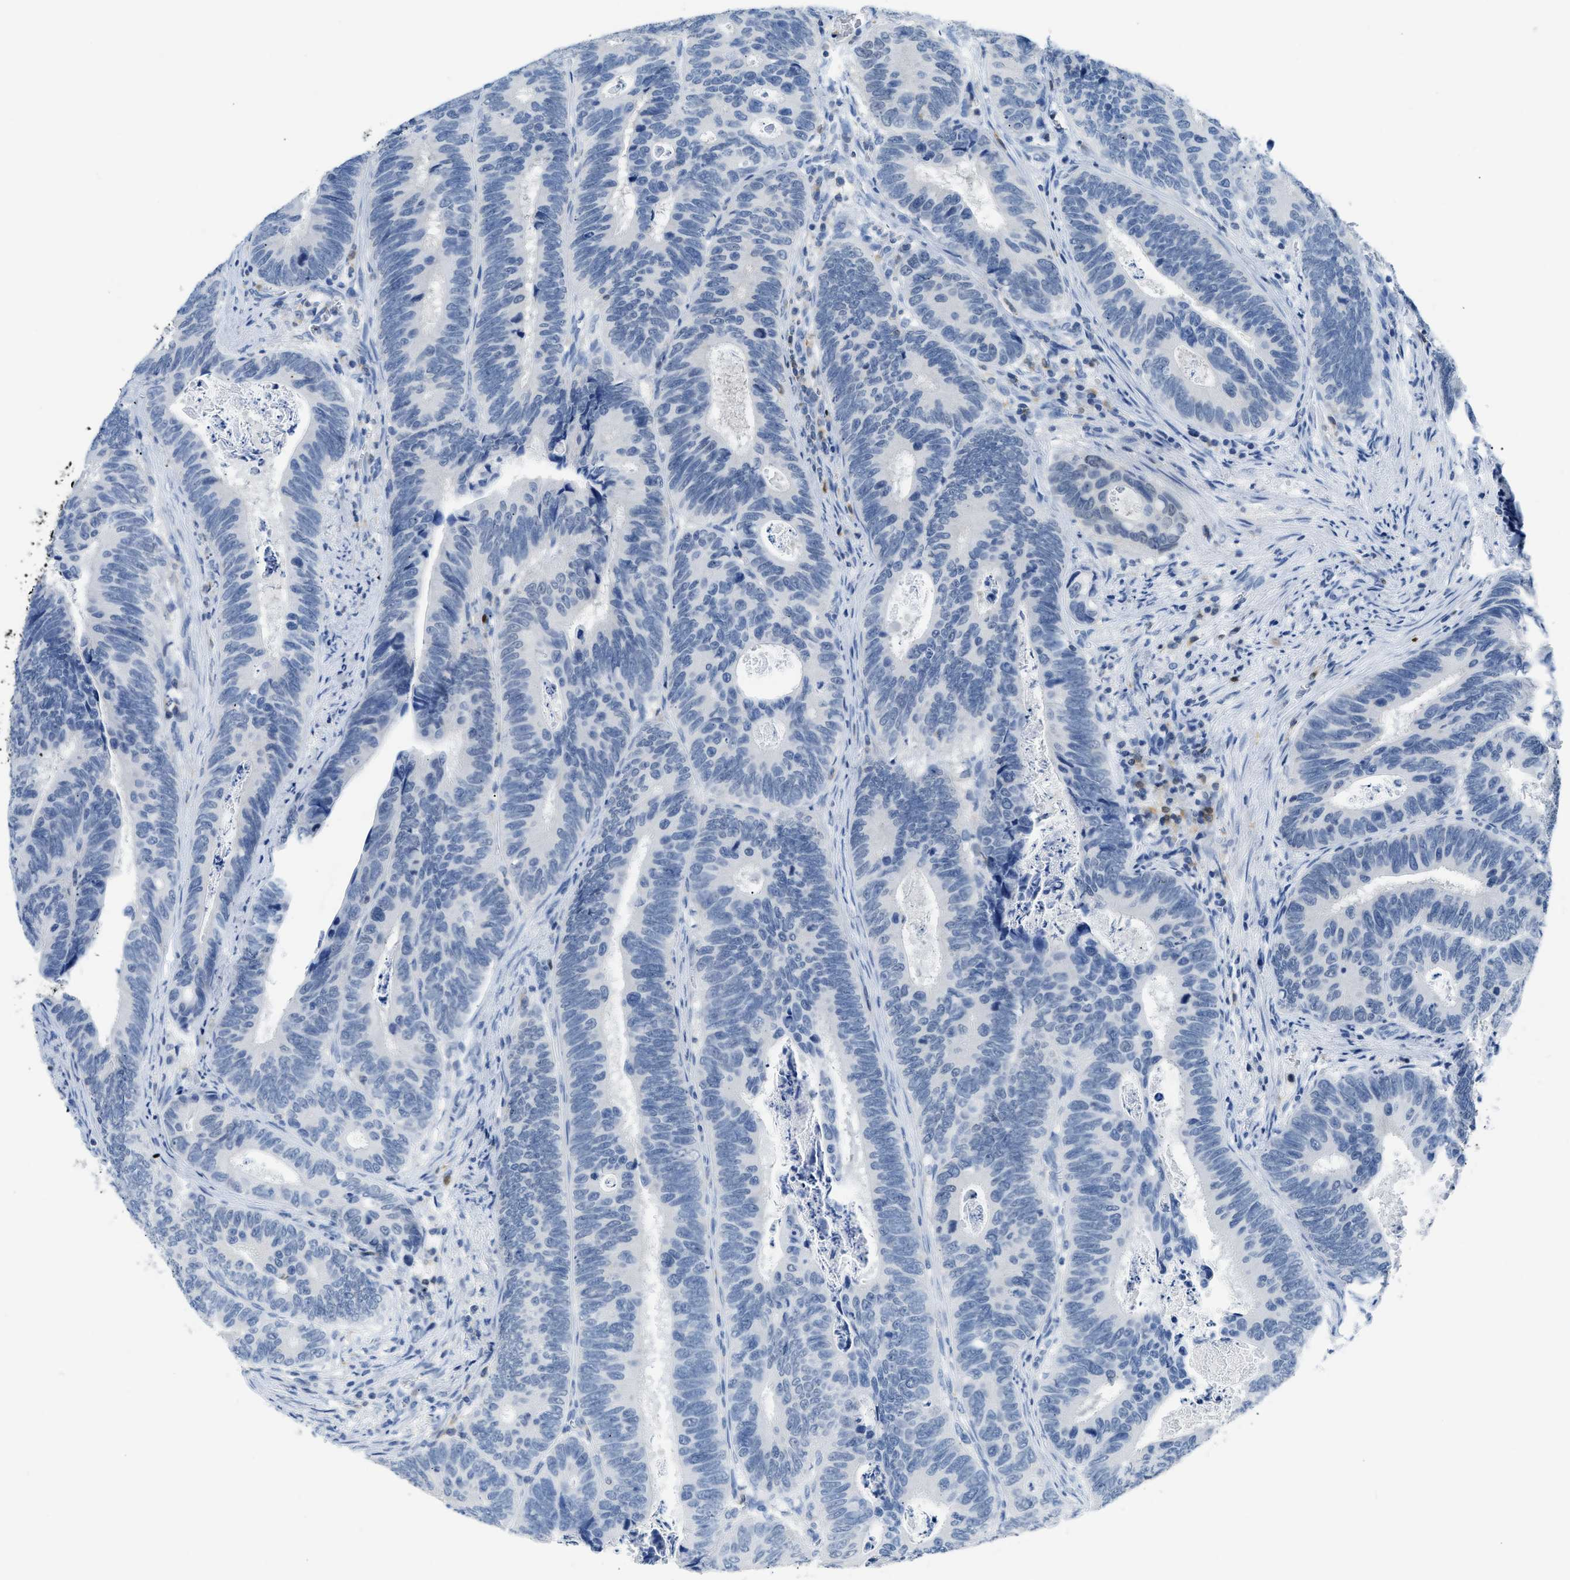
{"staining": {"intensity": "negative", "quantity": "none", "location": "none"}, "tissue": "colorectal cancer", "cell_type": "Tumor cells", "image_type": "cancer", "snomed": [{"axis": "morphology", "description": "Inflammation, NOS"}, {"axis": "morphology", "description": "Adenocarcinoma, NOS"}, {"axis": "topography", "description": "Colon"}], "caption": "This micrograph is of colorectal cancer stained with immunohistochemistry to label a protein in brown with the nuclei are counter-stained blue. There is no staining in tumor cells.", "gene": "NFATC2", "patient": {"sex": "male", "age": 72}}